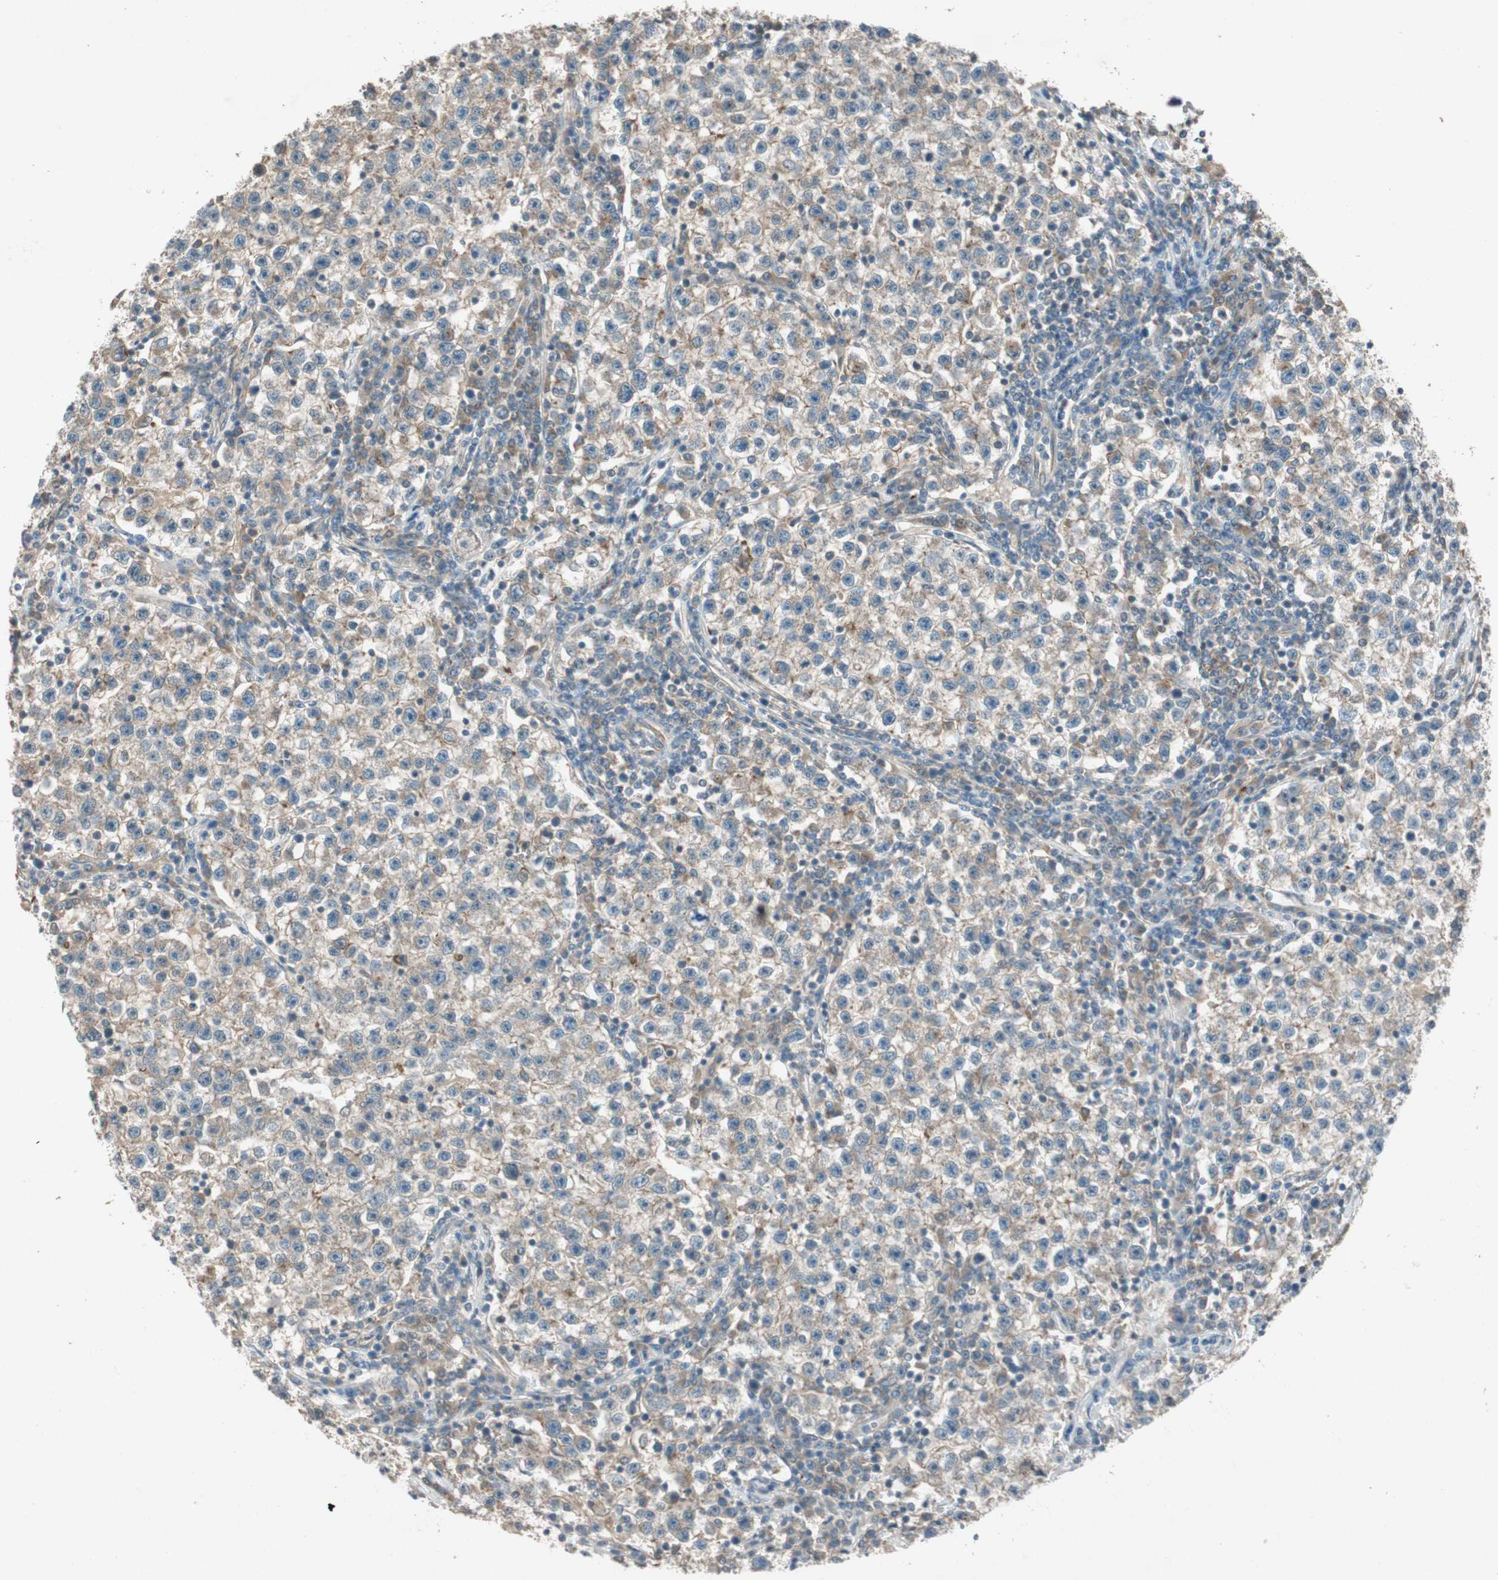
{"staining": {"intensity": "moderate", "quantity": ">75%", "location": "cytoplasmic/membranous"}, "tissue": "testis cancer", "cell_type": "Tumor cells", "image_type": "cancer", "snomed": [{"axis": "morphology", "description": "Seminoma, NOS"}, {"axis": "topography", "description": "Testis"}], "caption": "Protein expression analysis of human testis cancer reveals moderate cytoplasmic/membranous expression in approximately >75% of tumor cells.", "gene": "NCLN", "patient": {"sex": "male", "age": 22}}